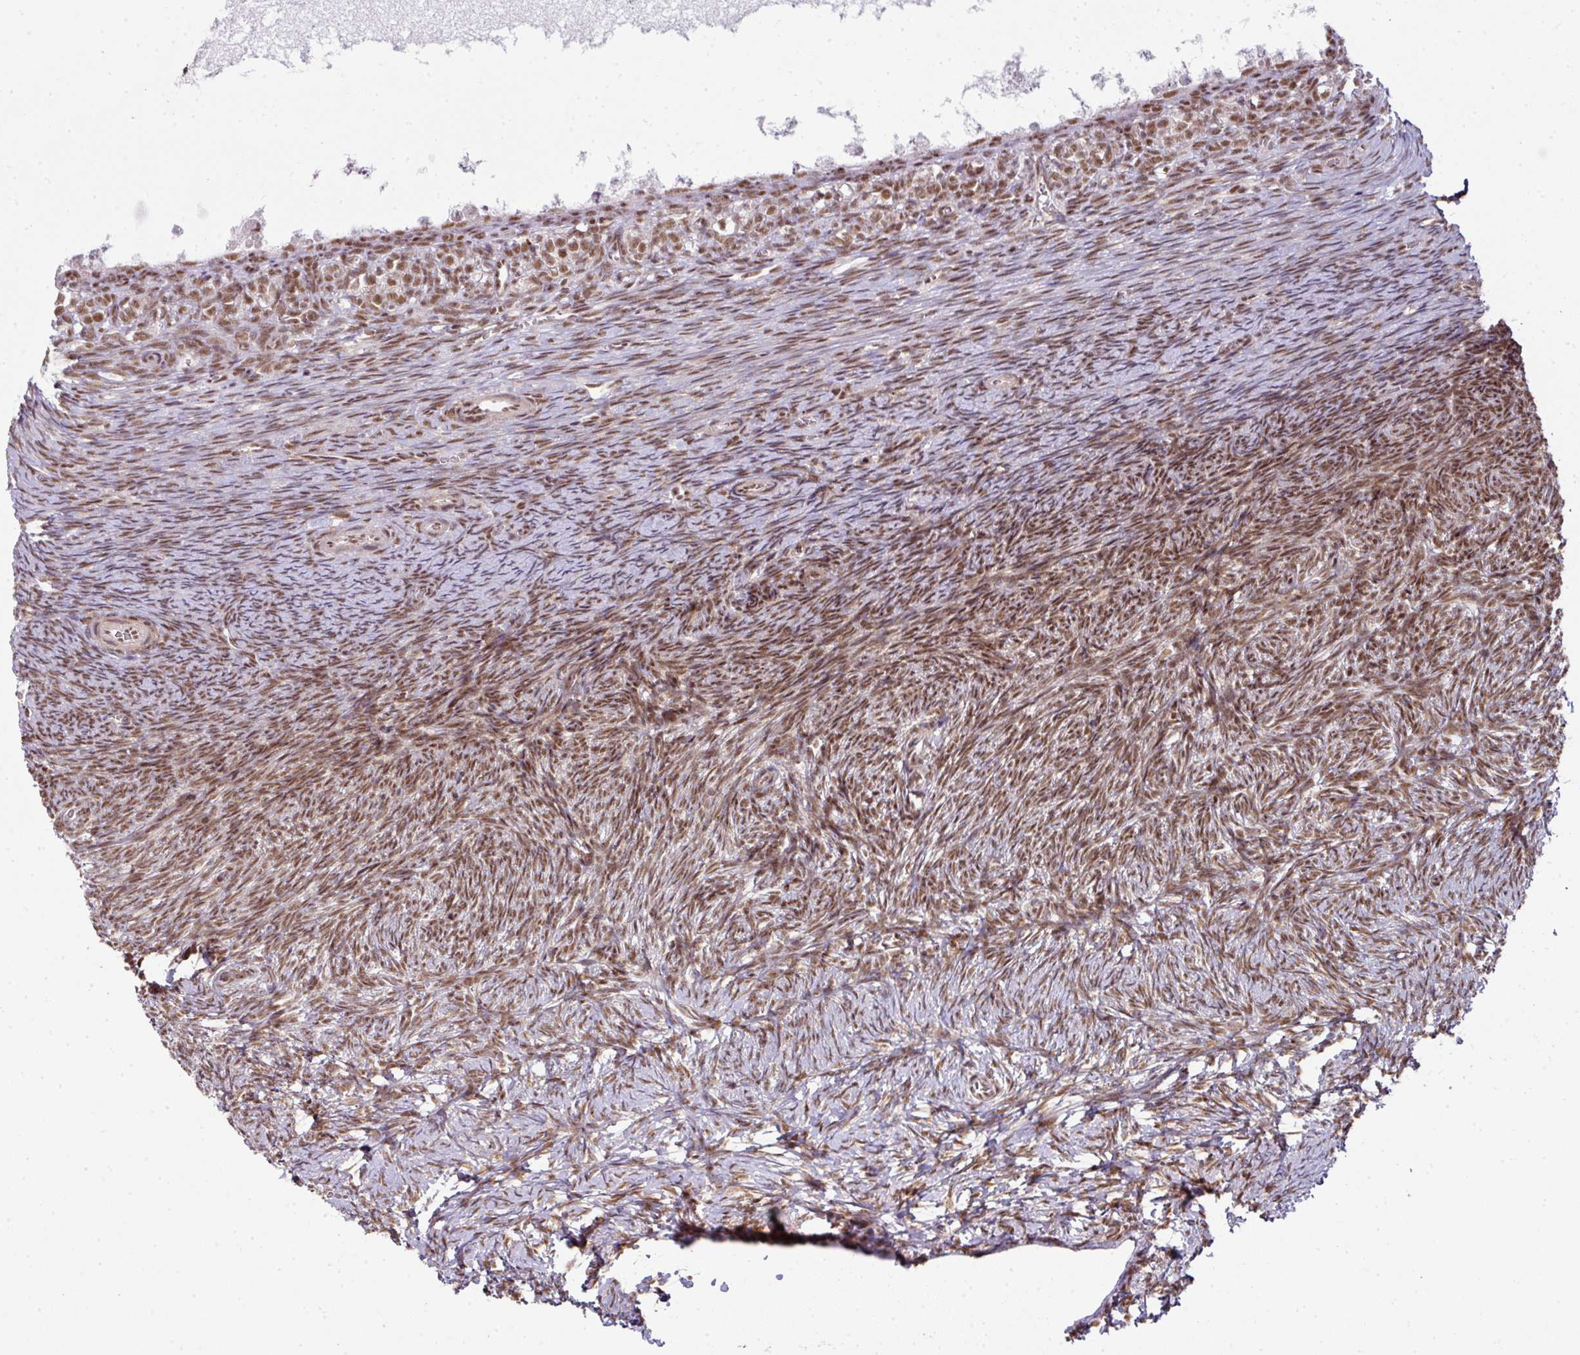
{"staining": {"intensity": "moderate", "quantity": ">75%", "location": "nuclear"}, "tissue": "ovary", "cell_type": "Ovarian stroma cells", "image_type": "normal", "snomed": [{"axis": "morphology", "description": "Normal tissue, NOS"}, {"axis": "topography", "description": "Ovary"}], "caption": "Moderate nuclear expression for a protein is appreciated in about >75% of ovarian stroma cells of normal ovary using immunohistochemistry (IHC).", "gene": "NFYA", "patient": {"sex": "female", "age": 39}}